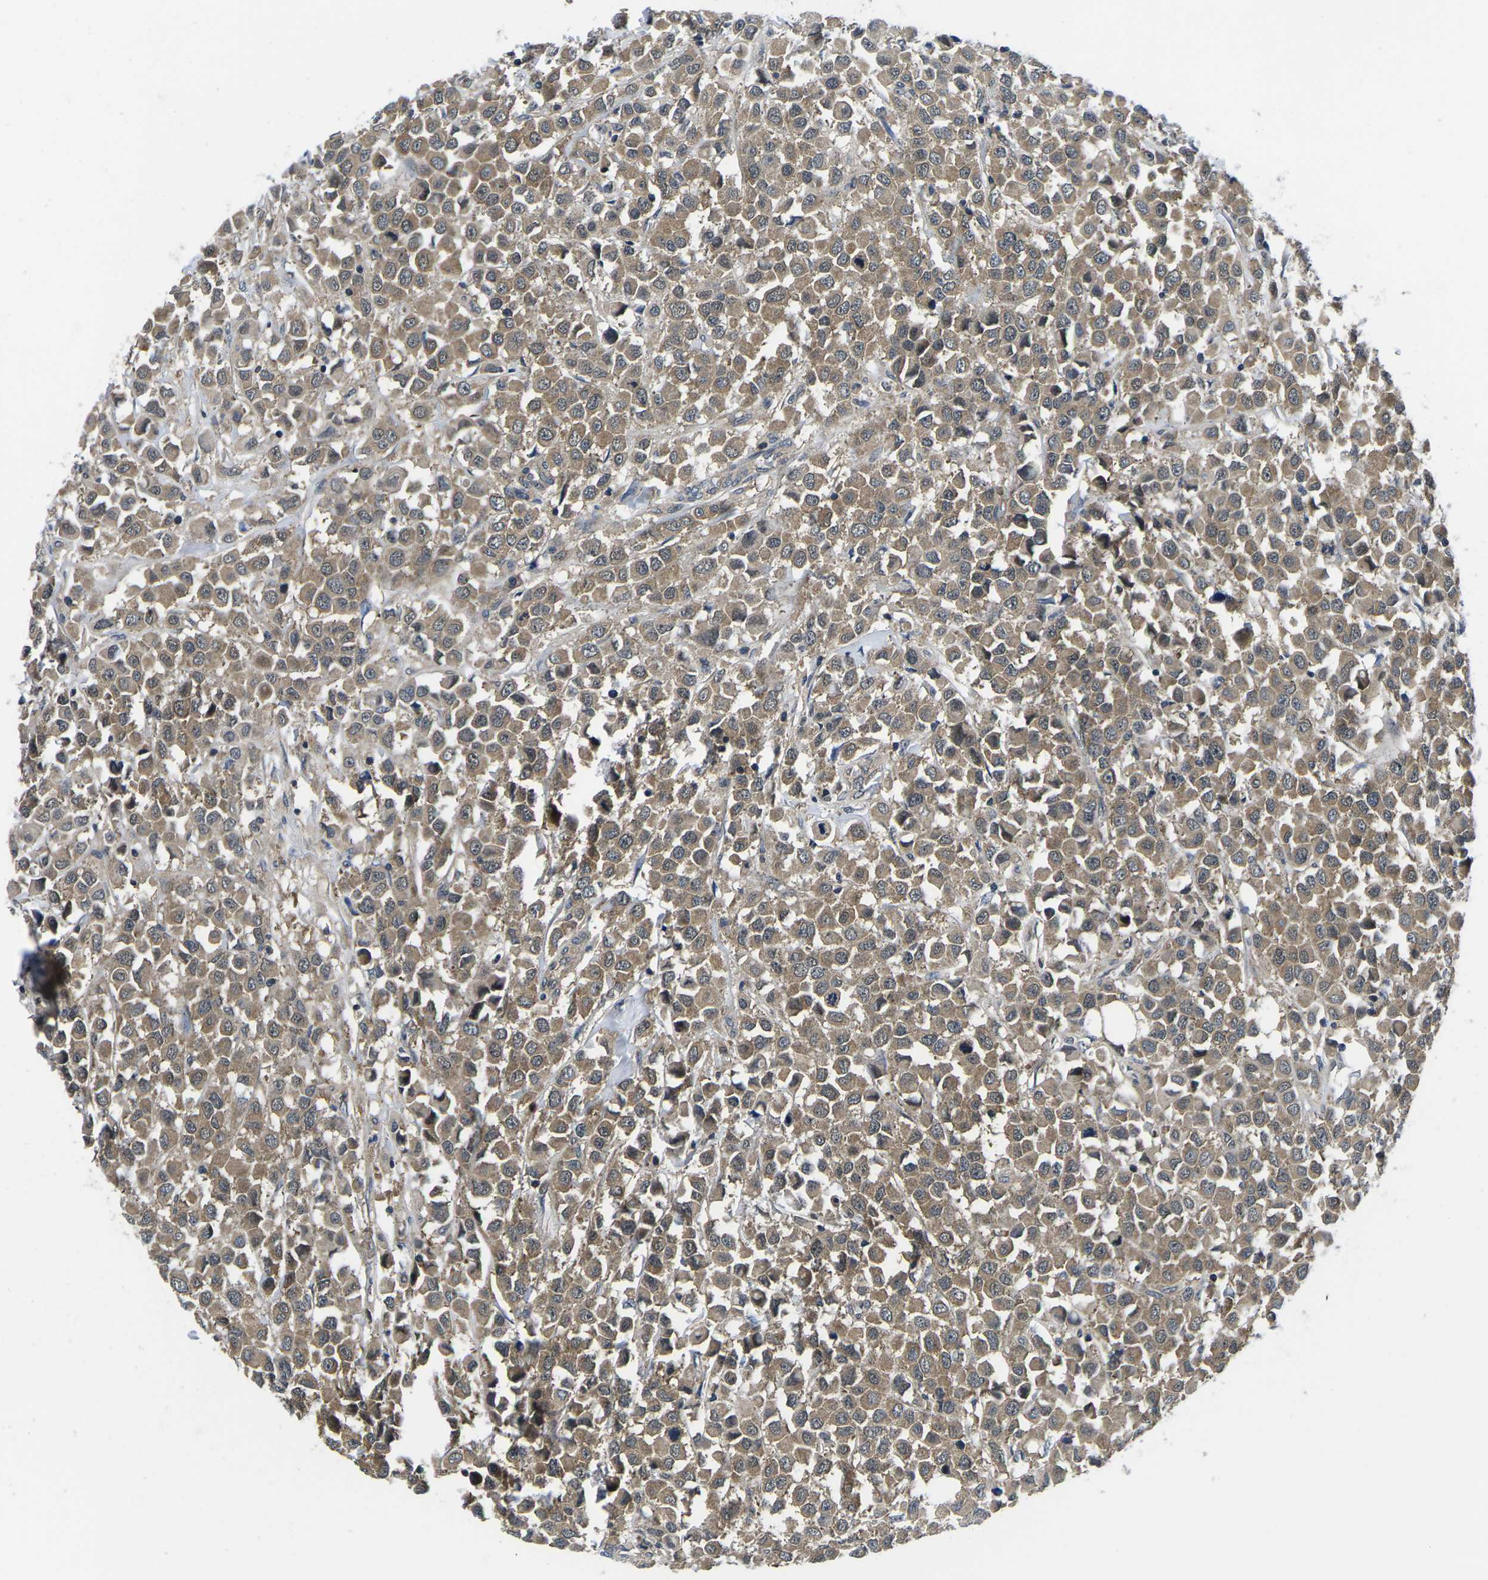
{"staining": {"intensity": "moderate", "quantity": ">75%", "location": "cytoplasmic/membranous"}, "tissue": "breast cancer", "cell_type": "Tumor cells", "image_type": "cancer", "snomed": [{"axis": "morphology", "description": "Duct carcinoma"}, {"axis": "topography", "description": "Breast"}], "caption": "IHC photomicrograph of neoplastic tissue: human breast cancer (intraductal carcinoma) stained using immunohistochemistry (IHC) exhibits medium levels of moderate protein expression localized specifically in the cytoplasmic/membranous of tumor cells, appearing as a cytoplasmic/membranous brown color.", "gene": "GSK3B", "patient": {"sex": "female", "age": 61}}